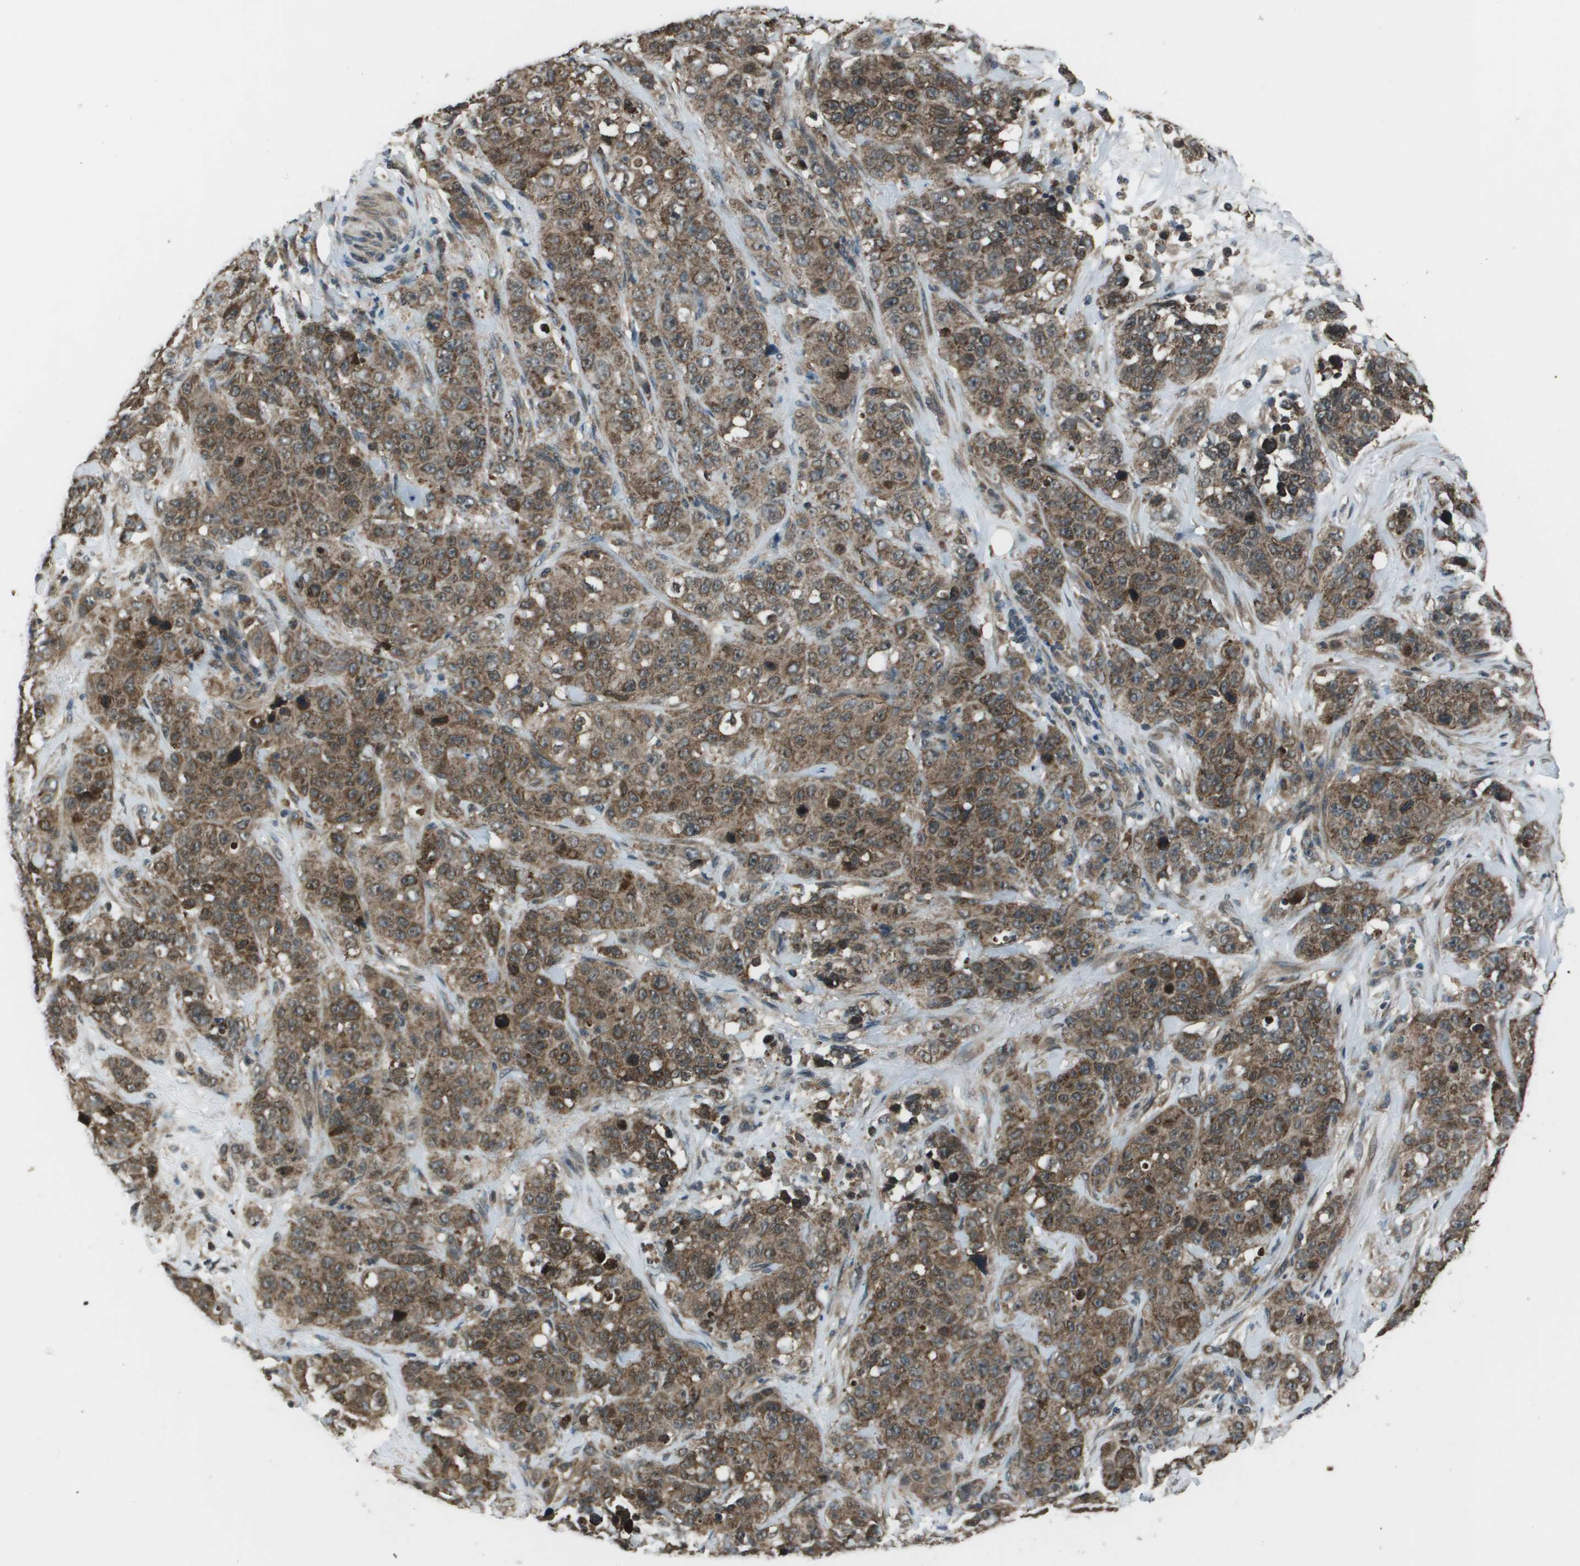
{"staining": {"intensity": "moderate", "quantity": ">75%", "location": "cytoplasmic/membranous"}, "tissue": "stomach cancer", "cell_type": "Tumor cells", "image_type": "cancer", "snomed": [{"axis": "morphology", "description": "Adenocarcinoma, NOS"}, {"axis": "topography", "description": "Stomach"}], "caption": "This image displays immunohistochemistry staining of human adenocarcinoma (stomach), with medium moderate cytoplasmic/membranous staining in about >75% of tumor cells.", "gene": "PPFIA1", "patient": {"sex": "male", "age": 48}}